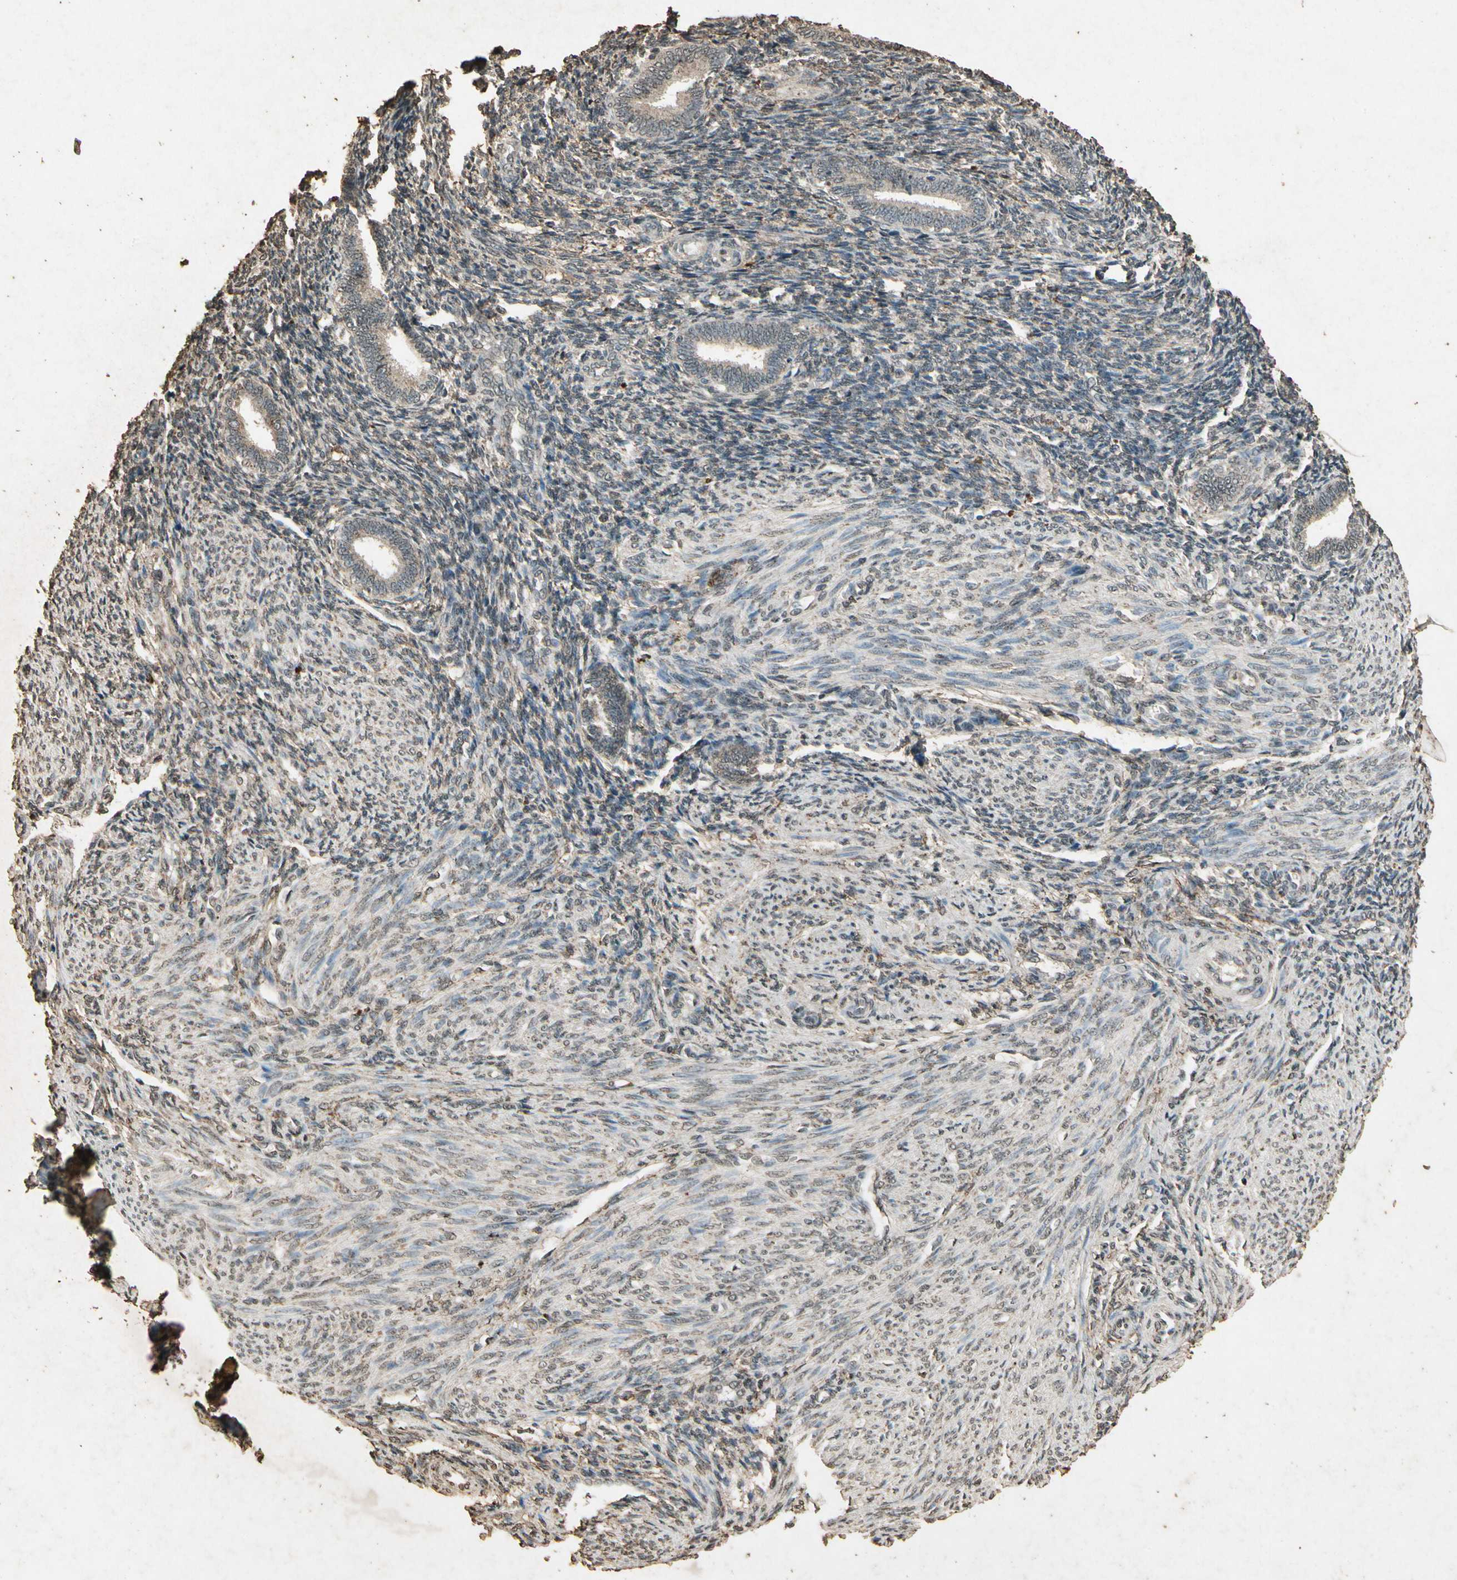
{"staining": {"intensity": "weak", "quantity": "25%-75%", "location": "cytoplasmic/membranous"}, "tissue": "endometrium", "cell_type": "Cells in endometrial stroma", "image_type": "normal", "snomed": [{"axis": "morphology", "description": "Normal tissue, NOS"}, {"axis": "topography", "description": "Endometrium"}], "caption": "This image shows normal endometrium stained with immunohistochemistry to label a protein in brown. The cytoplasmic/membranous of cells in endometrial stroma show weak positivity for the protein. Nuclei are counter-stained blue.", "gene": "GC", "patient": {"sex": "female", "age": 27}}